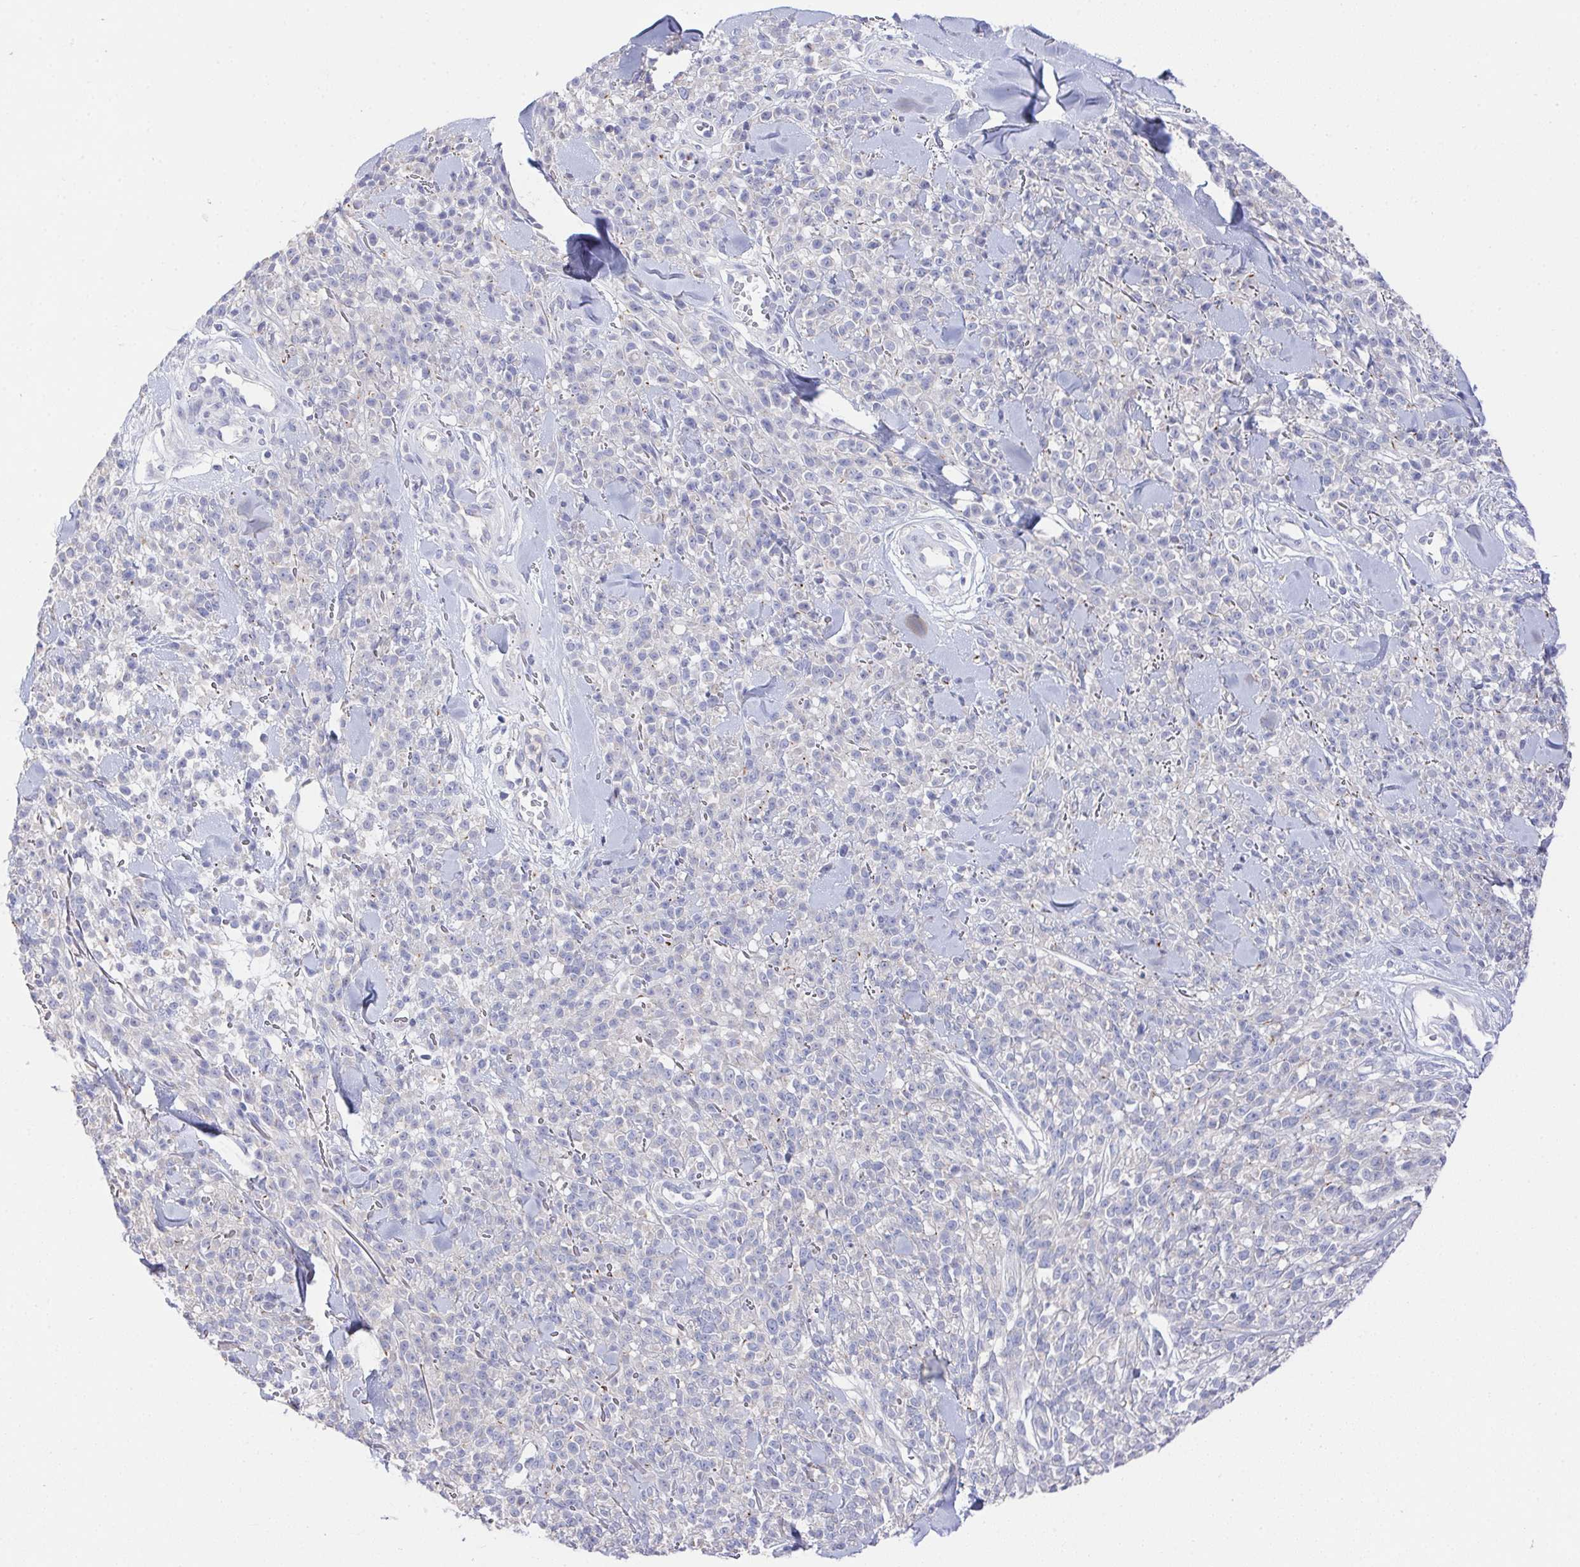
{"staining": {"intensity": "negative", "quantity": "none", "location": "none"}, "tissue": "melanoma", "cell_type": "Tumor cells", "image_type": "cancer", "snomed": [{"axis": "morphology", "description": "Malignant melanoma, NOS"}, {"axis": "topography", "description": "Skin"}, {"axis": "topography", "description": "Skin of trunk"}], "caption": "High power microscopy micrograph of an IHC photomicrograph of melanoma, revealing no significant expression in tumor cells.", "gene": "PRG3", "patient": {"sex": "male", "age": 74}}